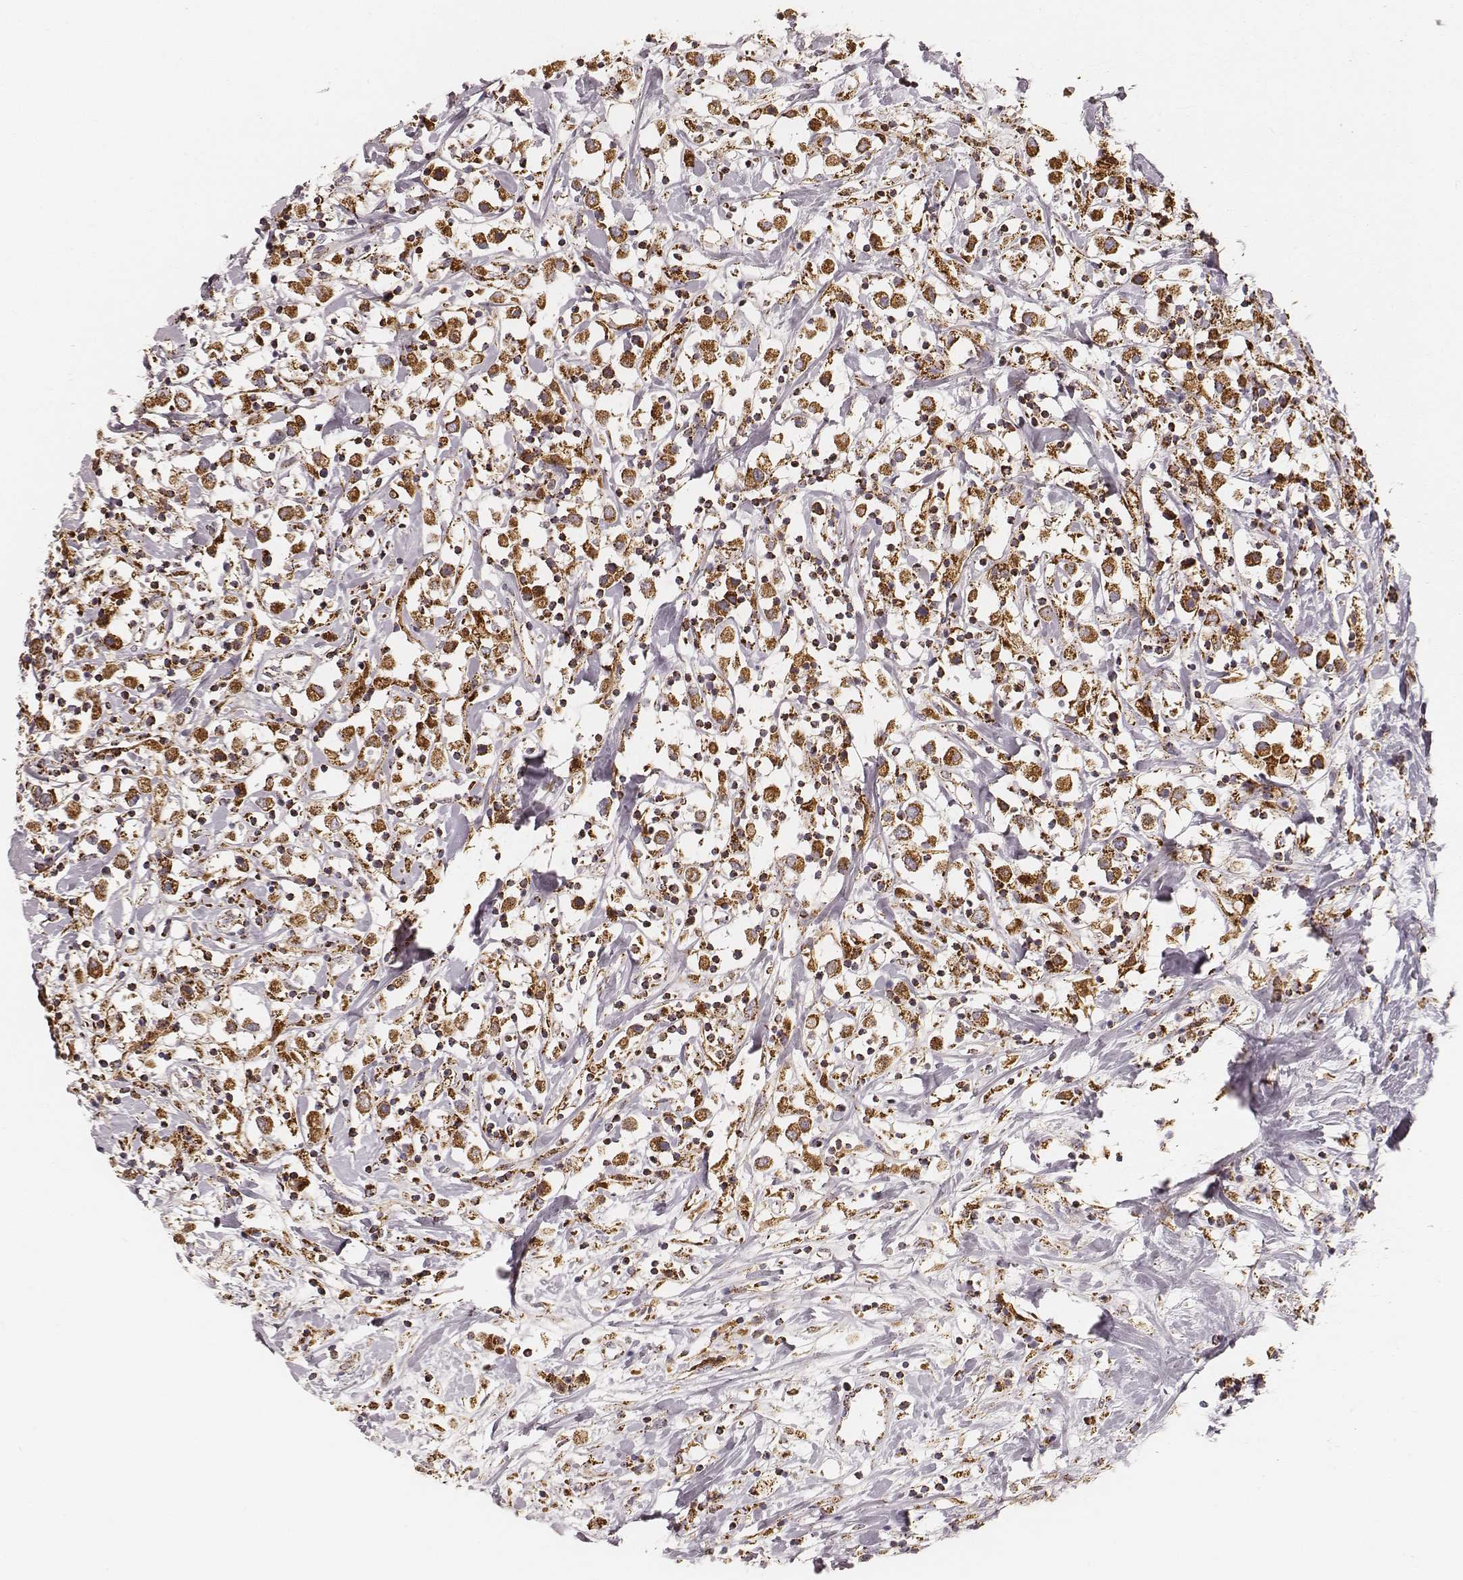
{"staining": {"intensity": "strong", "quantity": ">75%", "location": "cytoplasmic/membranous"}, "tissue": "breast cancer", "cell_type": "Tumor cells", "image_type": "cancer", "snomed": [{"axis": "morphology", "description": "Duct carcinoma"}, {"axis": "topography", "description": "Breast"}], "caption": "A high-resolution photomicrograph shows immunohistochemistry (IHC) staining of breast cancer (infiltrating ductal carcinoma), which exhibits strong cytoplasmic/membranous staining in about >75% of tumor cells.", "gene": "CS", "patient": {"sex": "female", "age": 61}}